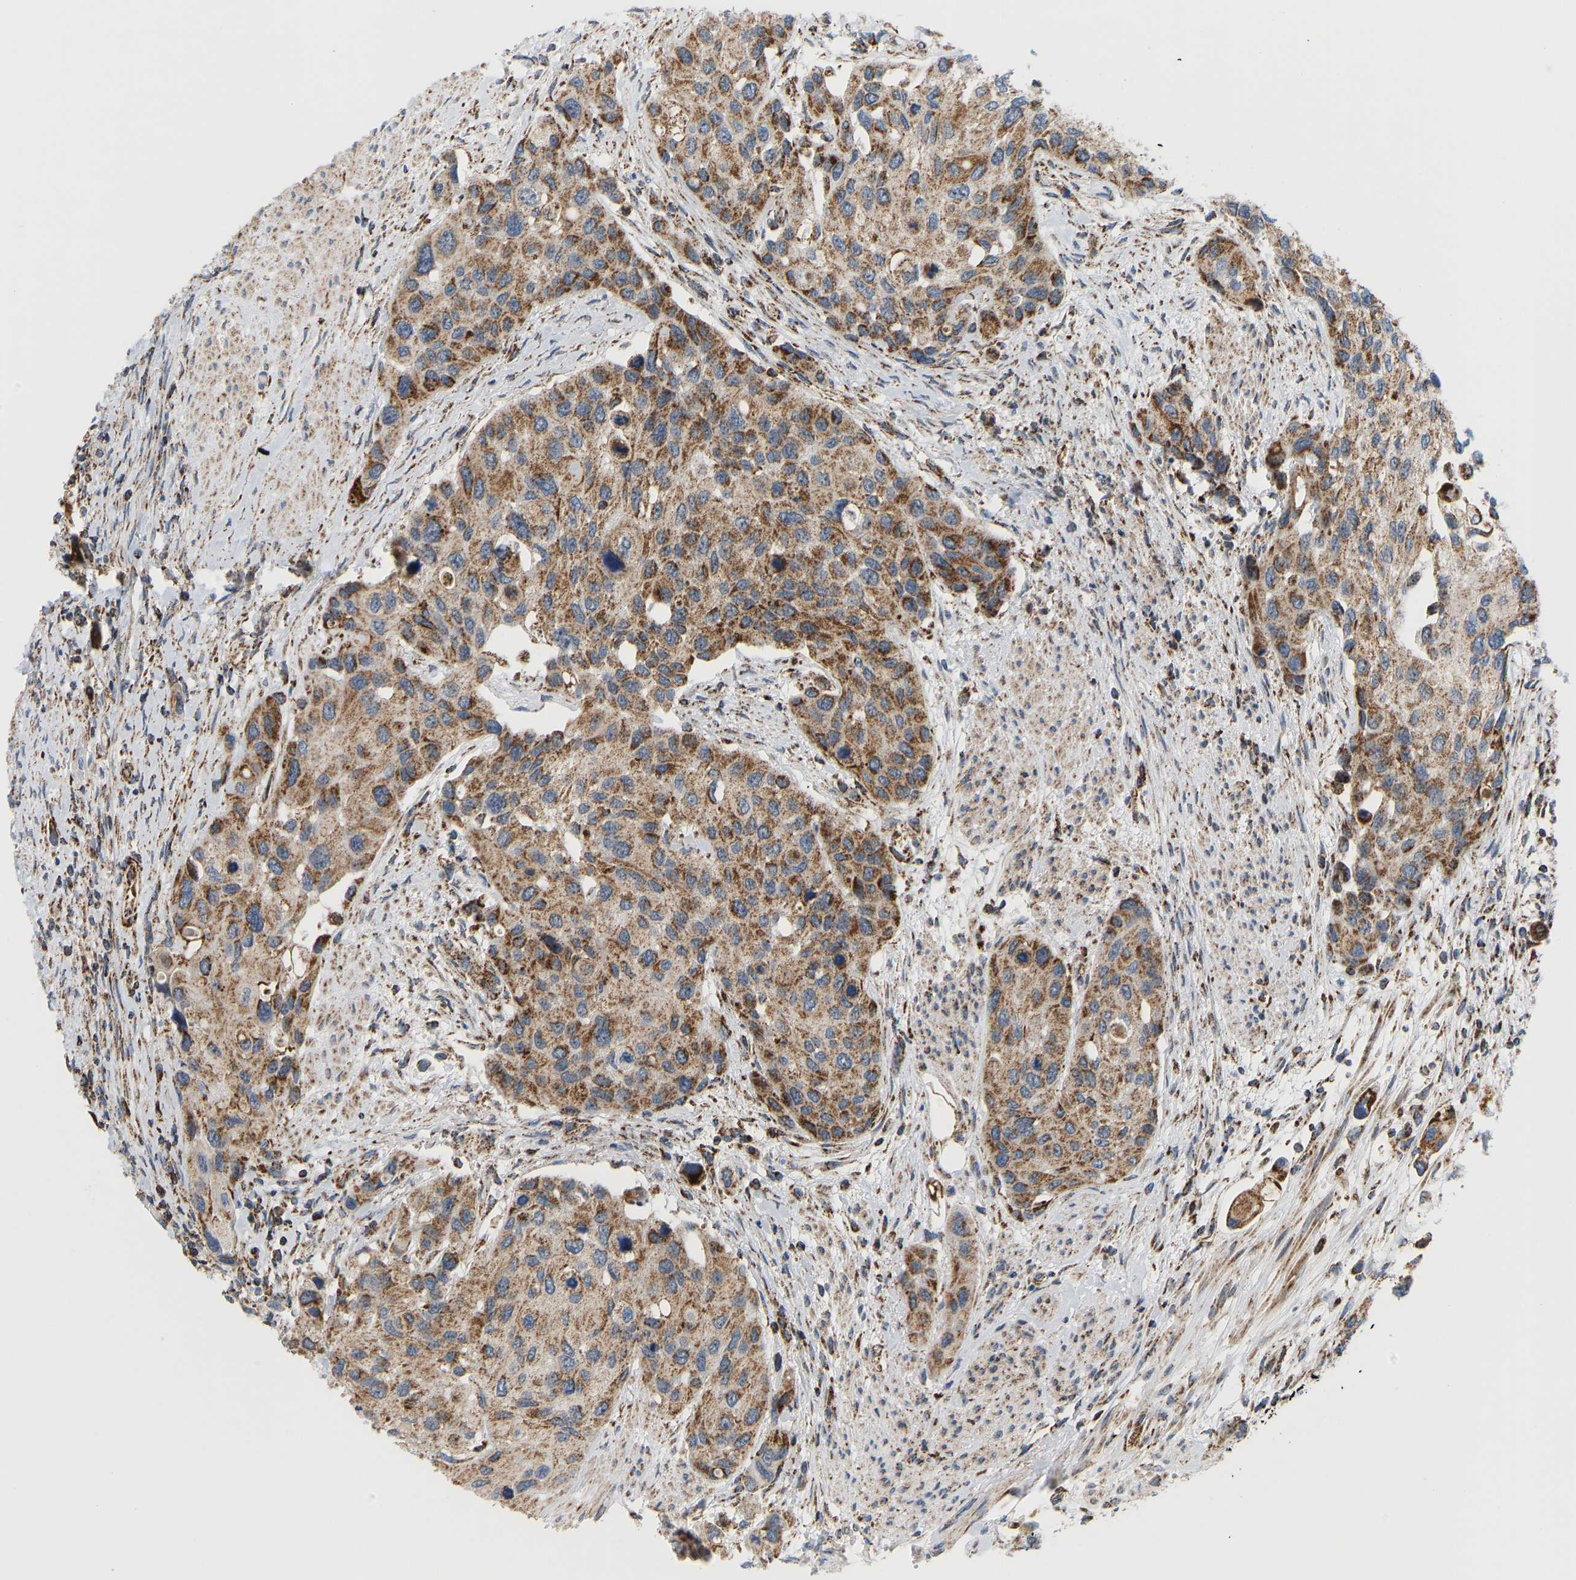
{"staining": {"intensity": "moderate", "quantity": ">75%", "location": "cytoplasmic/membranous"}, "tissue": "urothelial cancer", "cell_type": "Tumor cells", "image_type": "cancer", "snomed": [{"axis": "morphology", "description": "Urothelial carcinoma, High grade"}, {"axis": "topography", "description": "Urinary bladder"}], "caption": "Immunohistochemistry of urothelial carcinoma (high-grade) exhibits medium levels of moderate cytoplasmic/membranous staining in about >75% of tumor cells.", "gene": "GPSM2", "patient": {"sex": "female", "age": 56}}